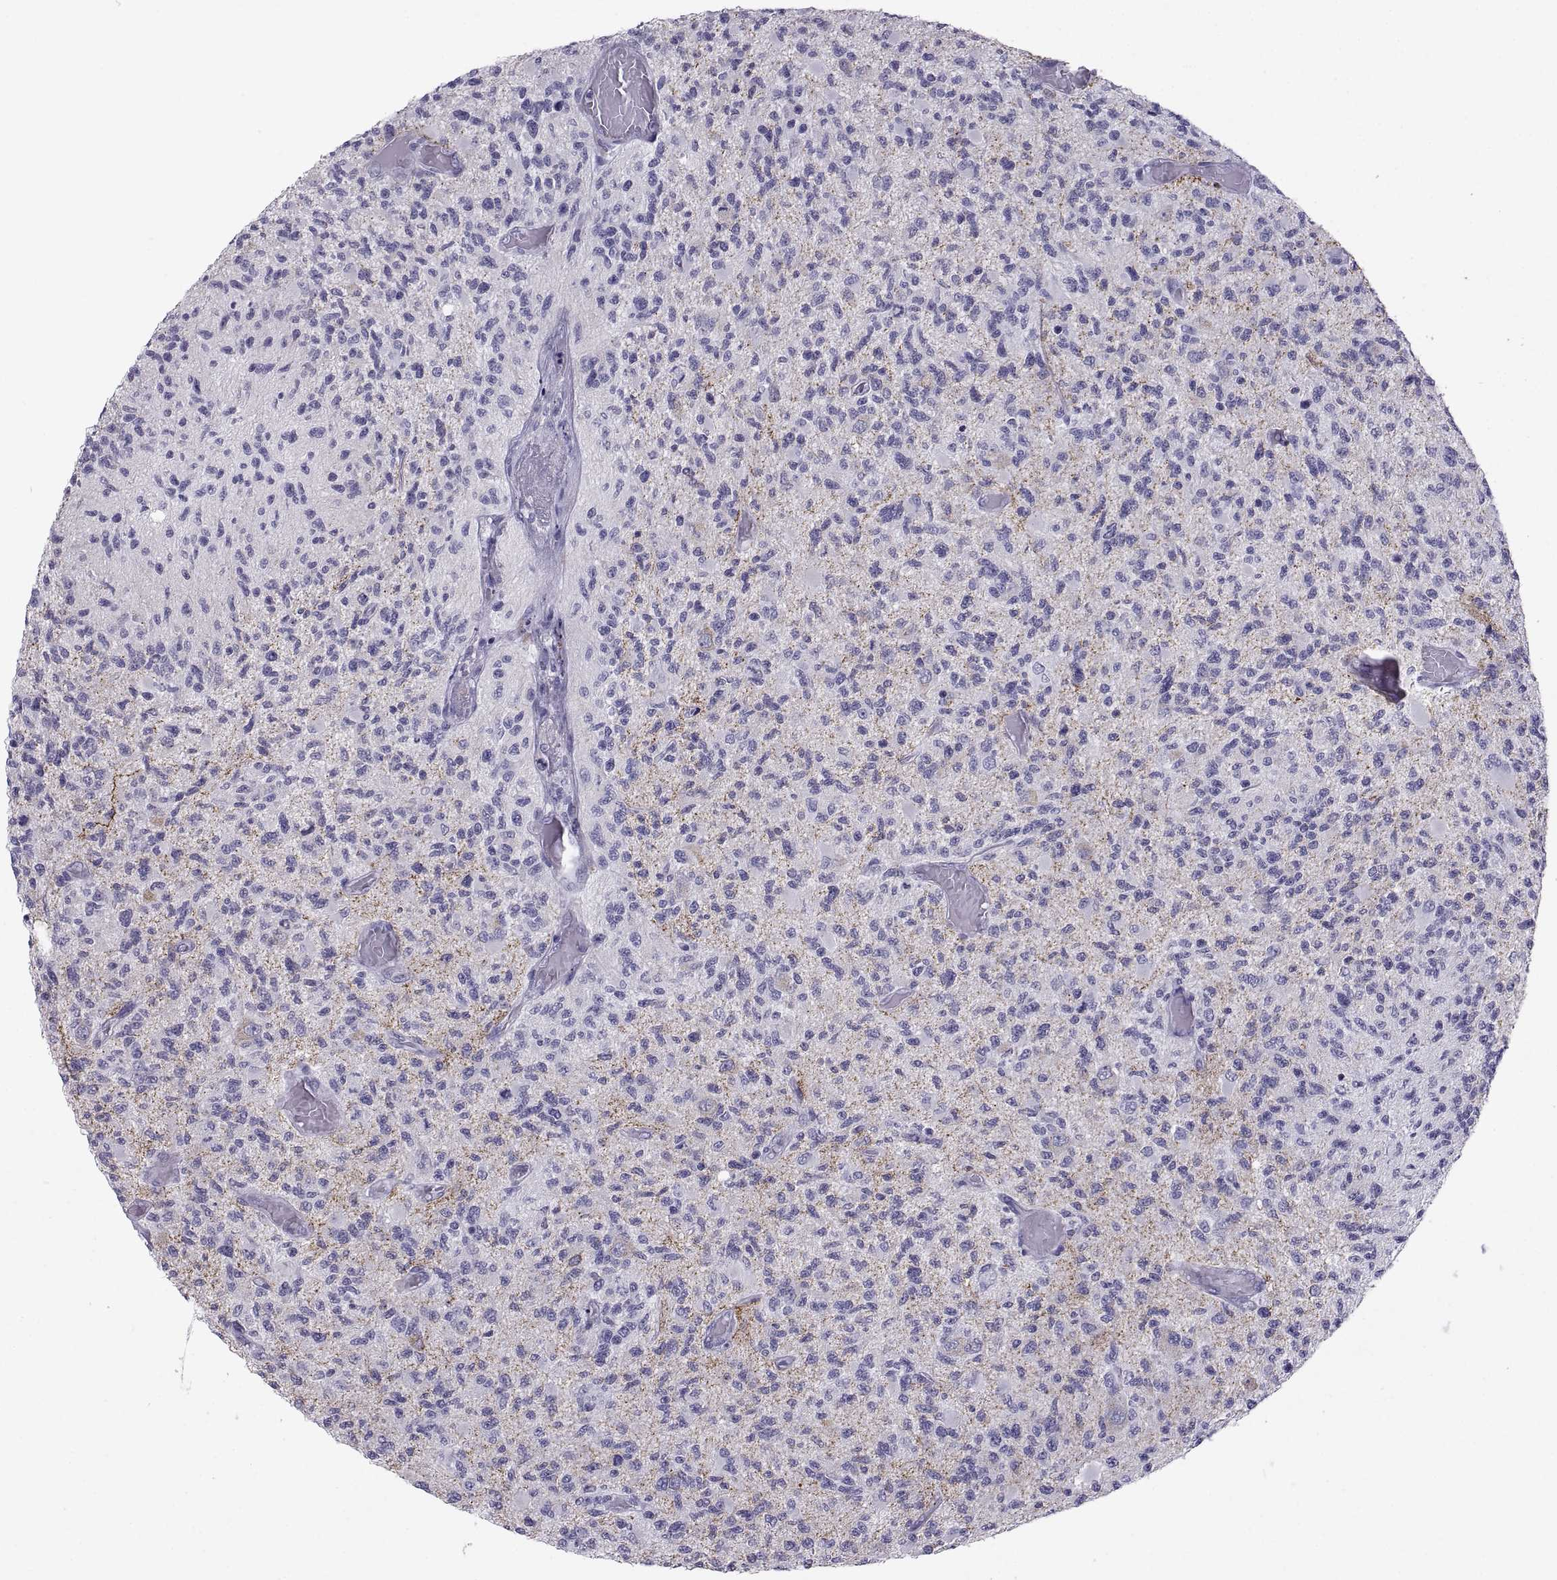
{"staining": {"intensity": "negative", "quantity": "none", "location": "none"}, "tissue": "glioma", "cell_type": "Tumor cells", "image_type": "cancer", "snomed": [{"axis": "morphology", "description": "Glioma, malignant, High grade"}, {"axis": "topography", "description": "Brain"}], "caption": "This is an IHC histopathology image of glioma. There is no staining in tumor cells.", "gene": "PCSK1N", "patient": {"sex": "female", "age": 63}}